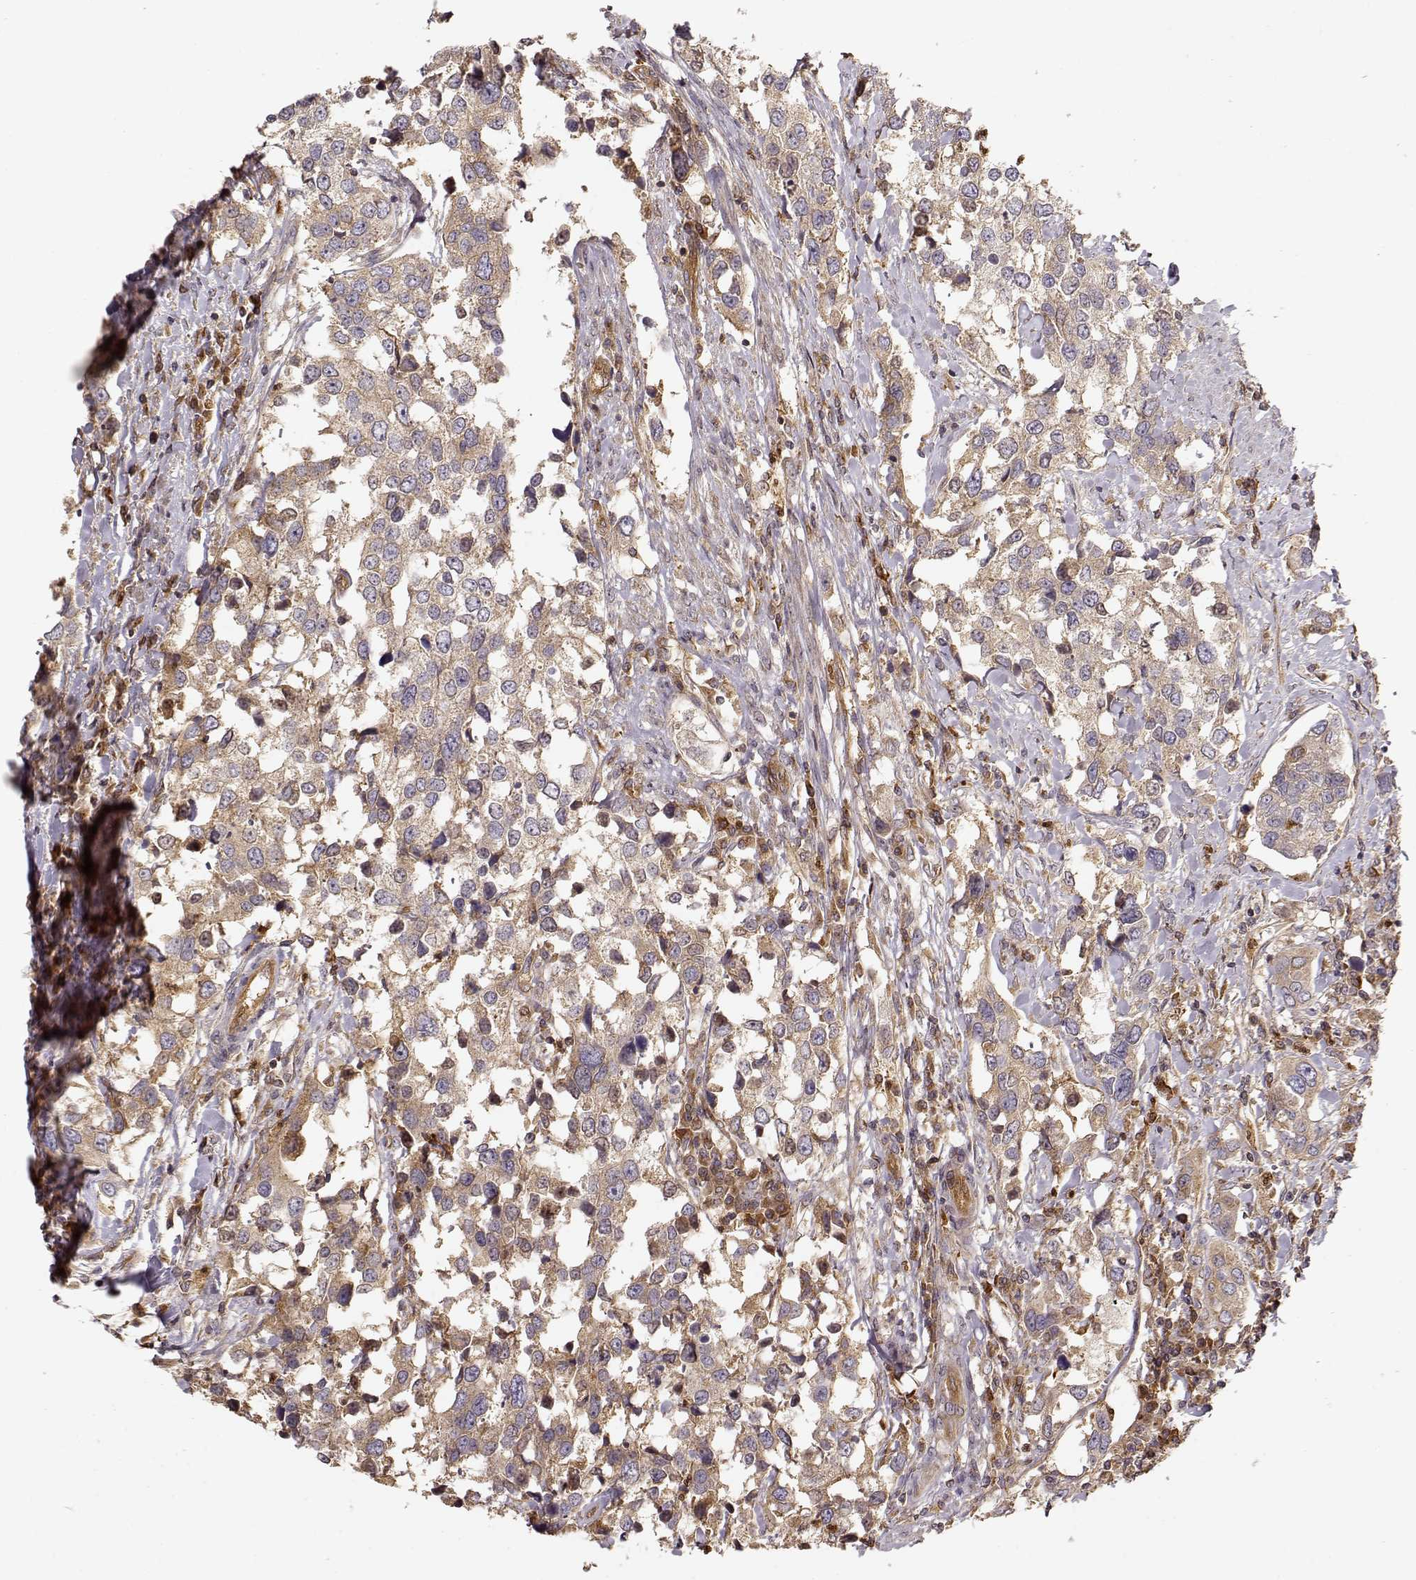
{"staining": {"intensity": "weak", "quantity": ">75%", "location": "cytoplasmic/membranous"}, "tissue": "urothelial cancer", "cell_type": "Tumor cells", "image_type": "cancer", "snomed": [{"axis": "morphology", "description": "Urothelial carcinoma, NOS"}, {"axis": "morphology", "description": "Urothelial carcinoma, High grade"}, {"axis": "topography", "description": "Urinary bladder"}], "caption": "This is an image of immunohistochemistry (IHC) staining of urothelial cancer, which shows weak expression in the cytoplasmic/membranous of tumor cells.", "gene": "ARHGEF2", "patient": {"sex": "male", "age": 63}}